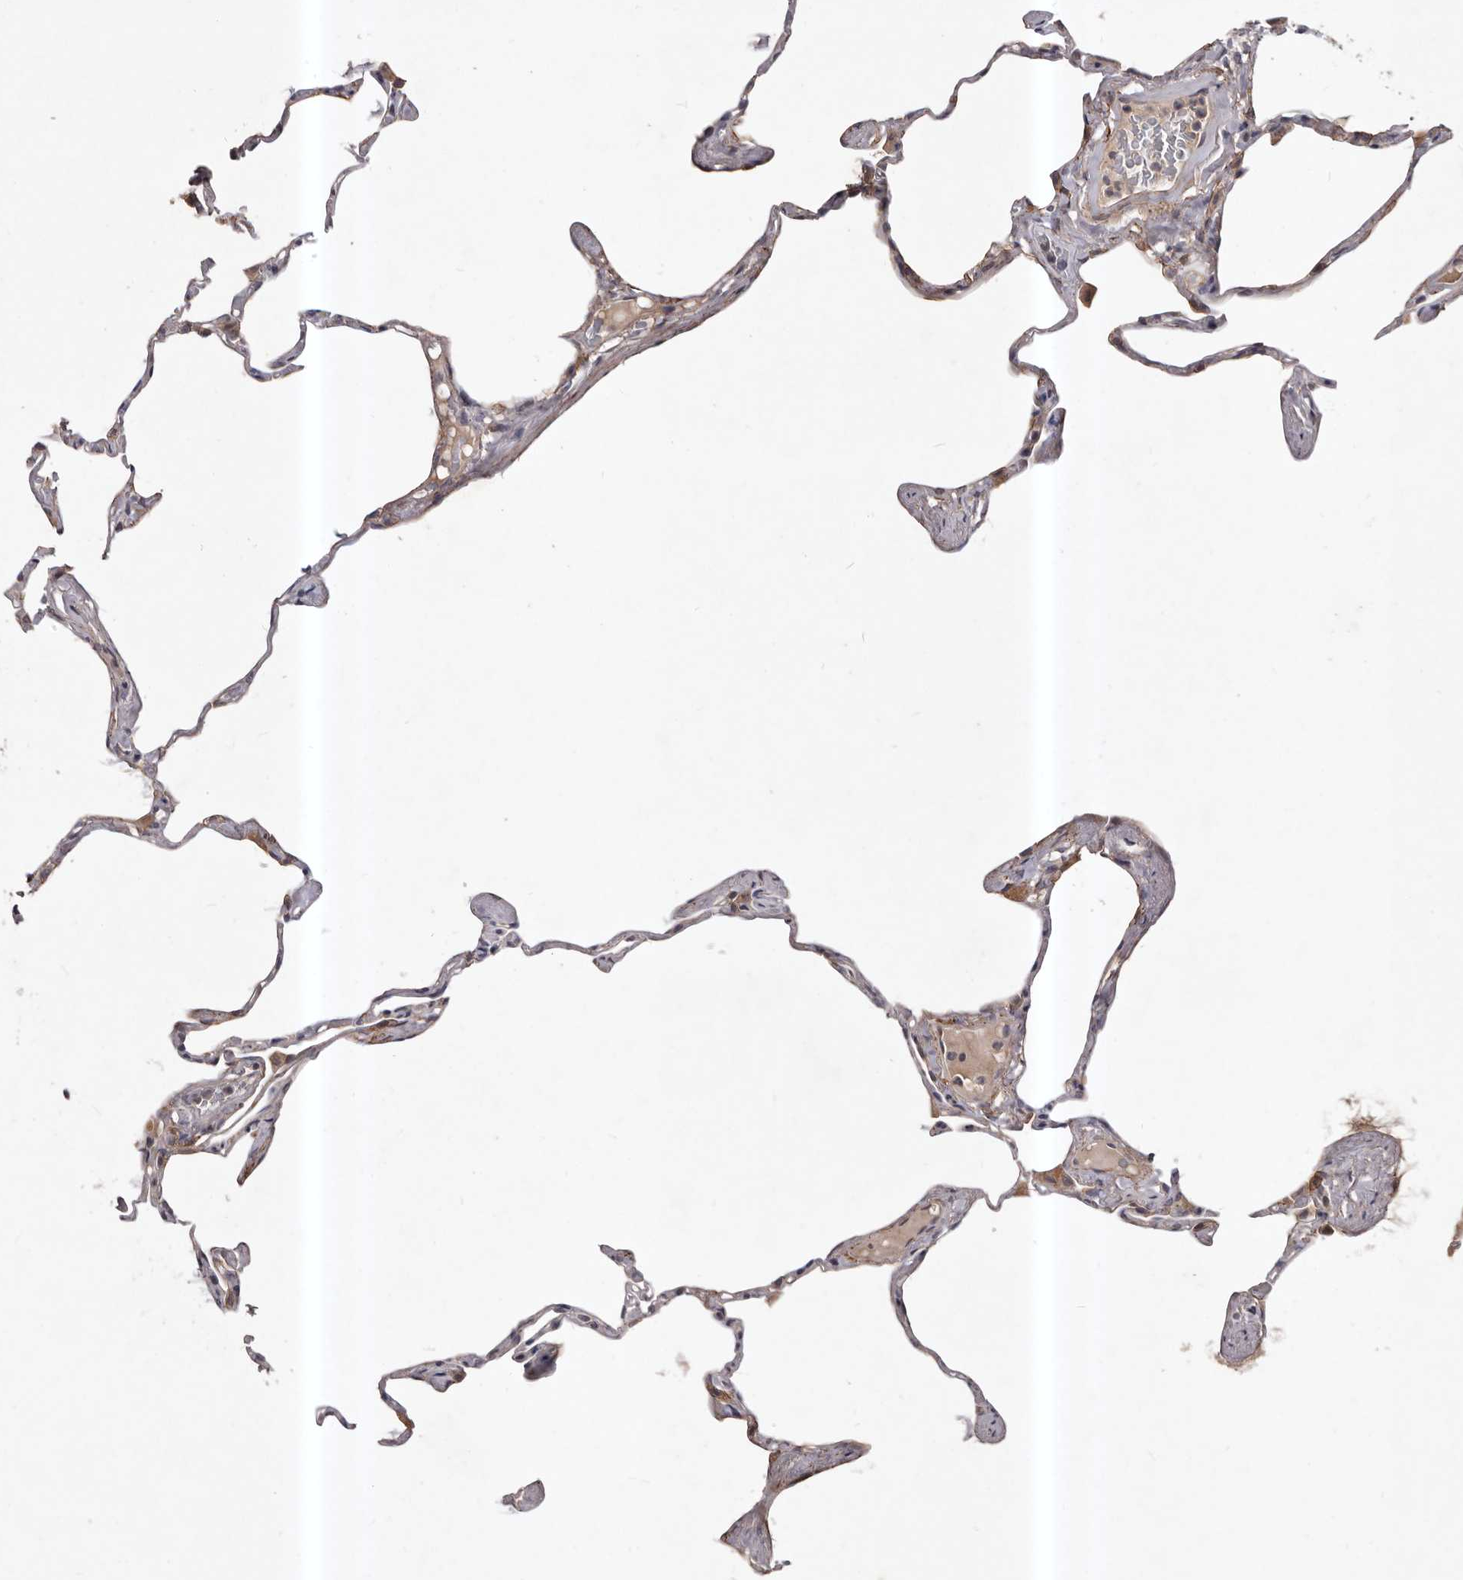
{"staining": {"intensity": "weak", "quantity": "<25%", "location": "cytoplasmic/membranous"}, "tissue": "lung", "cell_type": "Alveolar cells", "image_type": "normal", "snomed": [{"axis": "morphology", "description": "Normal tissue, NOS"}, {"axis": "topography", "description": "Lung"}], "caption": "High power microscopy image of an immunohistochemistry (IHC) histopathology image of unremarkable lung, revealing no significant staining in alveolar cells.", "gene": "HBS1L", "patient": {"sex": "male", "age": 65}}